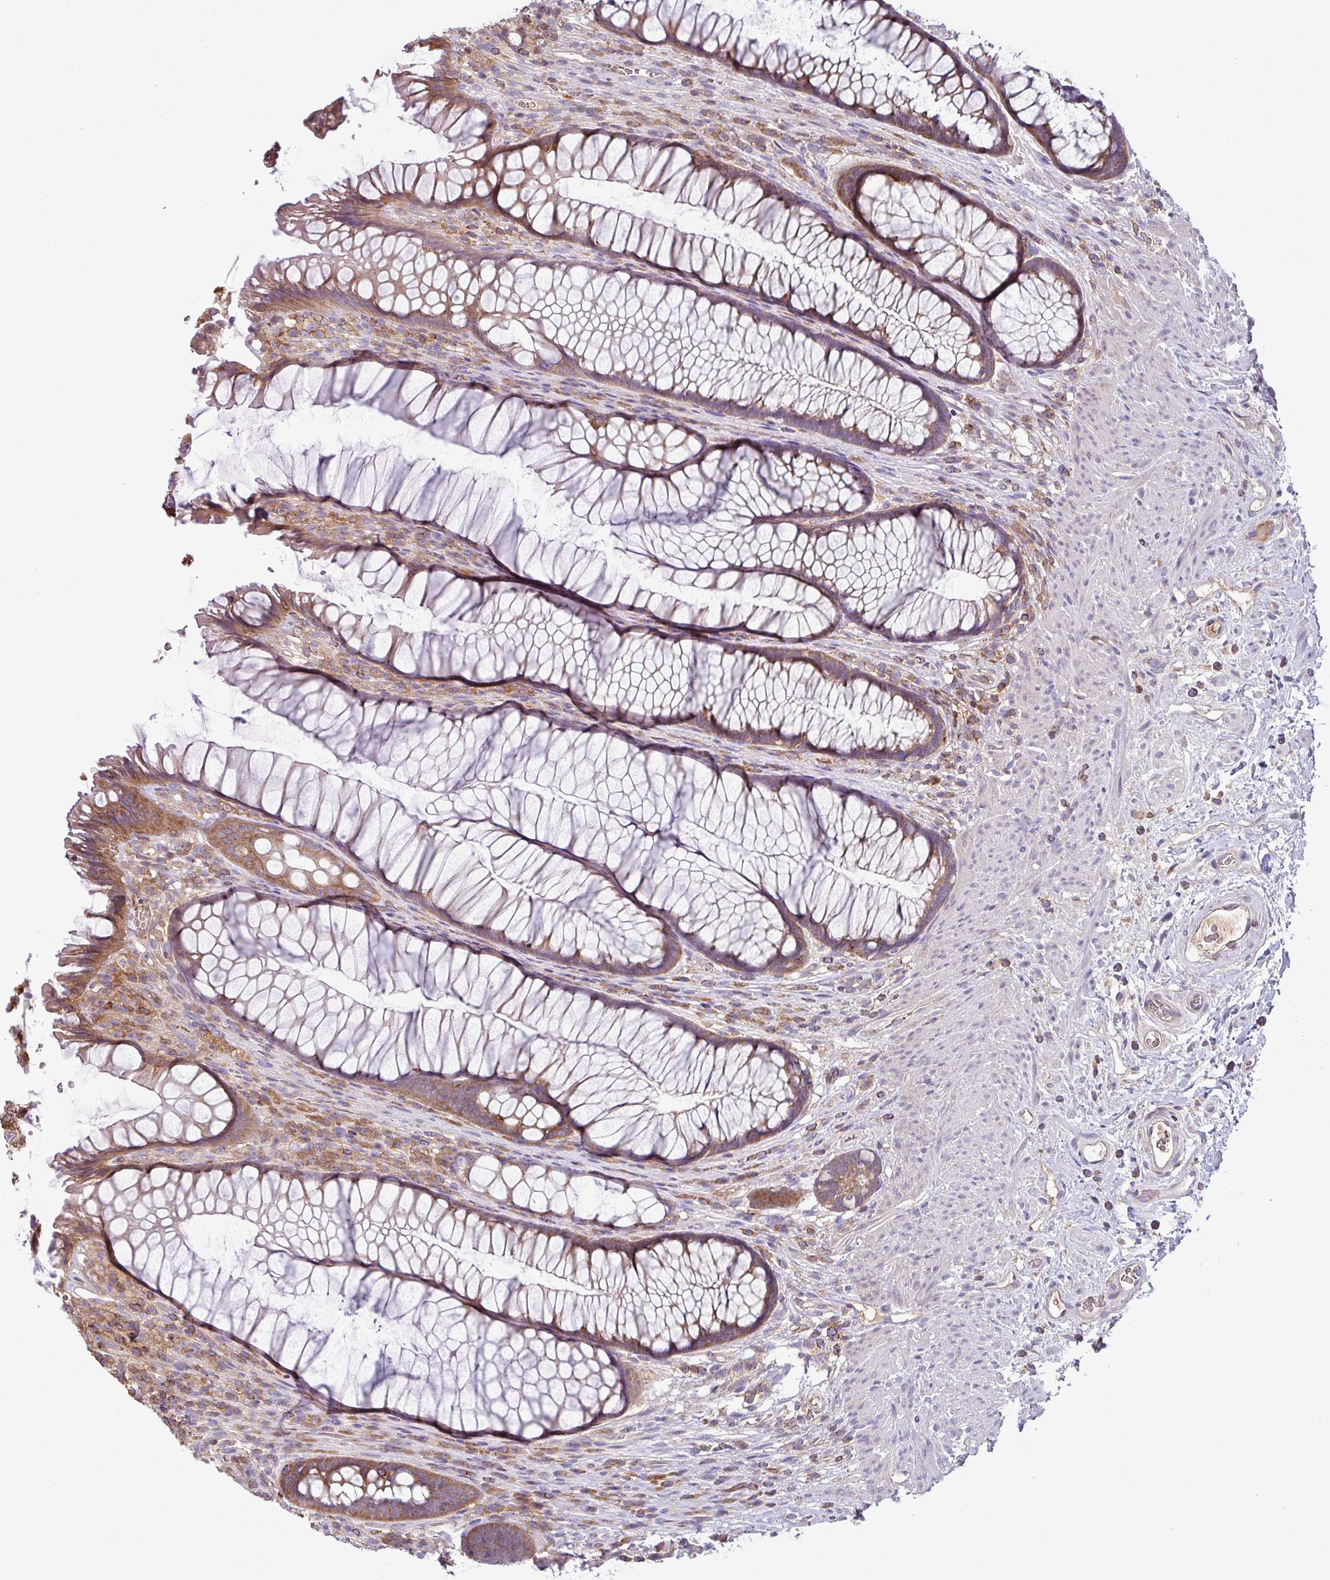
{"staining": {"intensity": "moderate", "quantity": ">75%", "location": "cytoplasmic/membranous"}, "tissue": "rectum", "cell_type": "Glandular cells", "image_type": "normal", "snomed": [{"axis": "morphology", "description": "Normal tissue, NOS"}, {"axis": "topography", "description": "Smooth muscle"}, {"axis": "topography", "description": "Rectum"}], "caption": "Rectum stained for a protein (brown) exhibits moderate cytoplasmic/membranous positive positivity in approximately >75% of glandular cells.", "gene": "LRRC74B", "patient": {"sex": "male", "age": 53}}